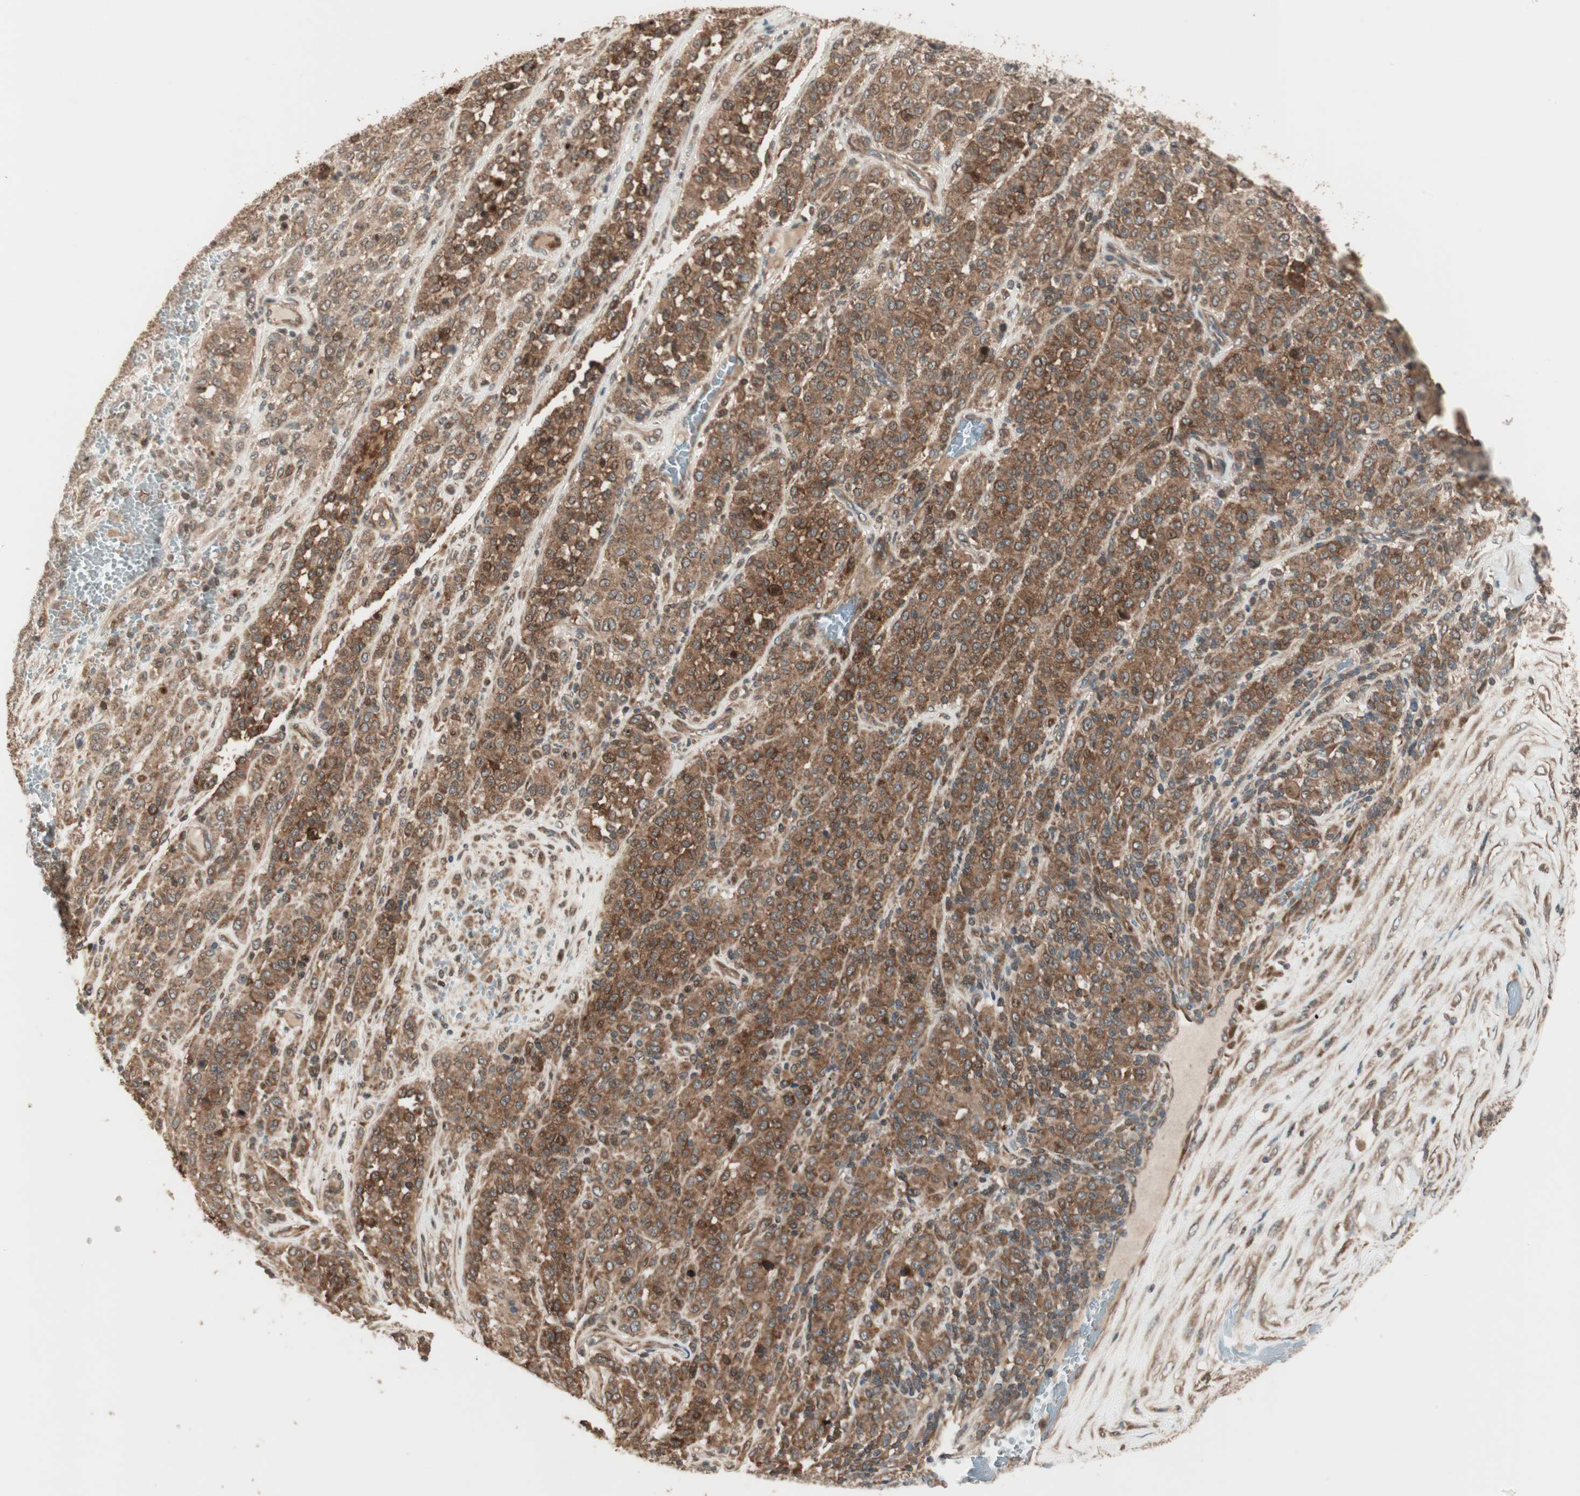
{"staining": {"intensity": "moderate", "quantity": ">75%", "location": "cytoplasmic/membranous"}, "tissue": "melanoma", "cell_type": "Tumor cells", "image_type": "cancer", "snomed": [{"axis": "morphology", "description": "Malignant melanoma, Metastatic site"}, {"axis": "topography", "description": "Pancreas"}], "caption": "The micrograph exhibits staining of melanoma, revealing moderate cytoplasmic/membranous protein expression (brown color) within tumor cells. Using DAB (3,3'-diaminobenzidine) (brown) and hematoxylin (blue) stains, captured at high magnification using brightfield microscopy.", "gene": "CNOT4", "patient": {"sex": "female", "age": 30}}